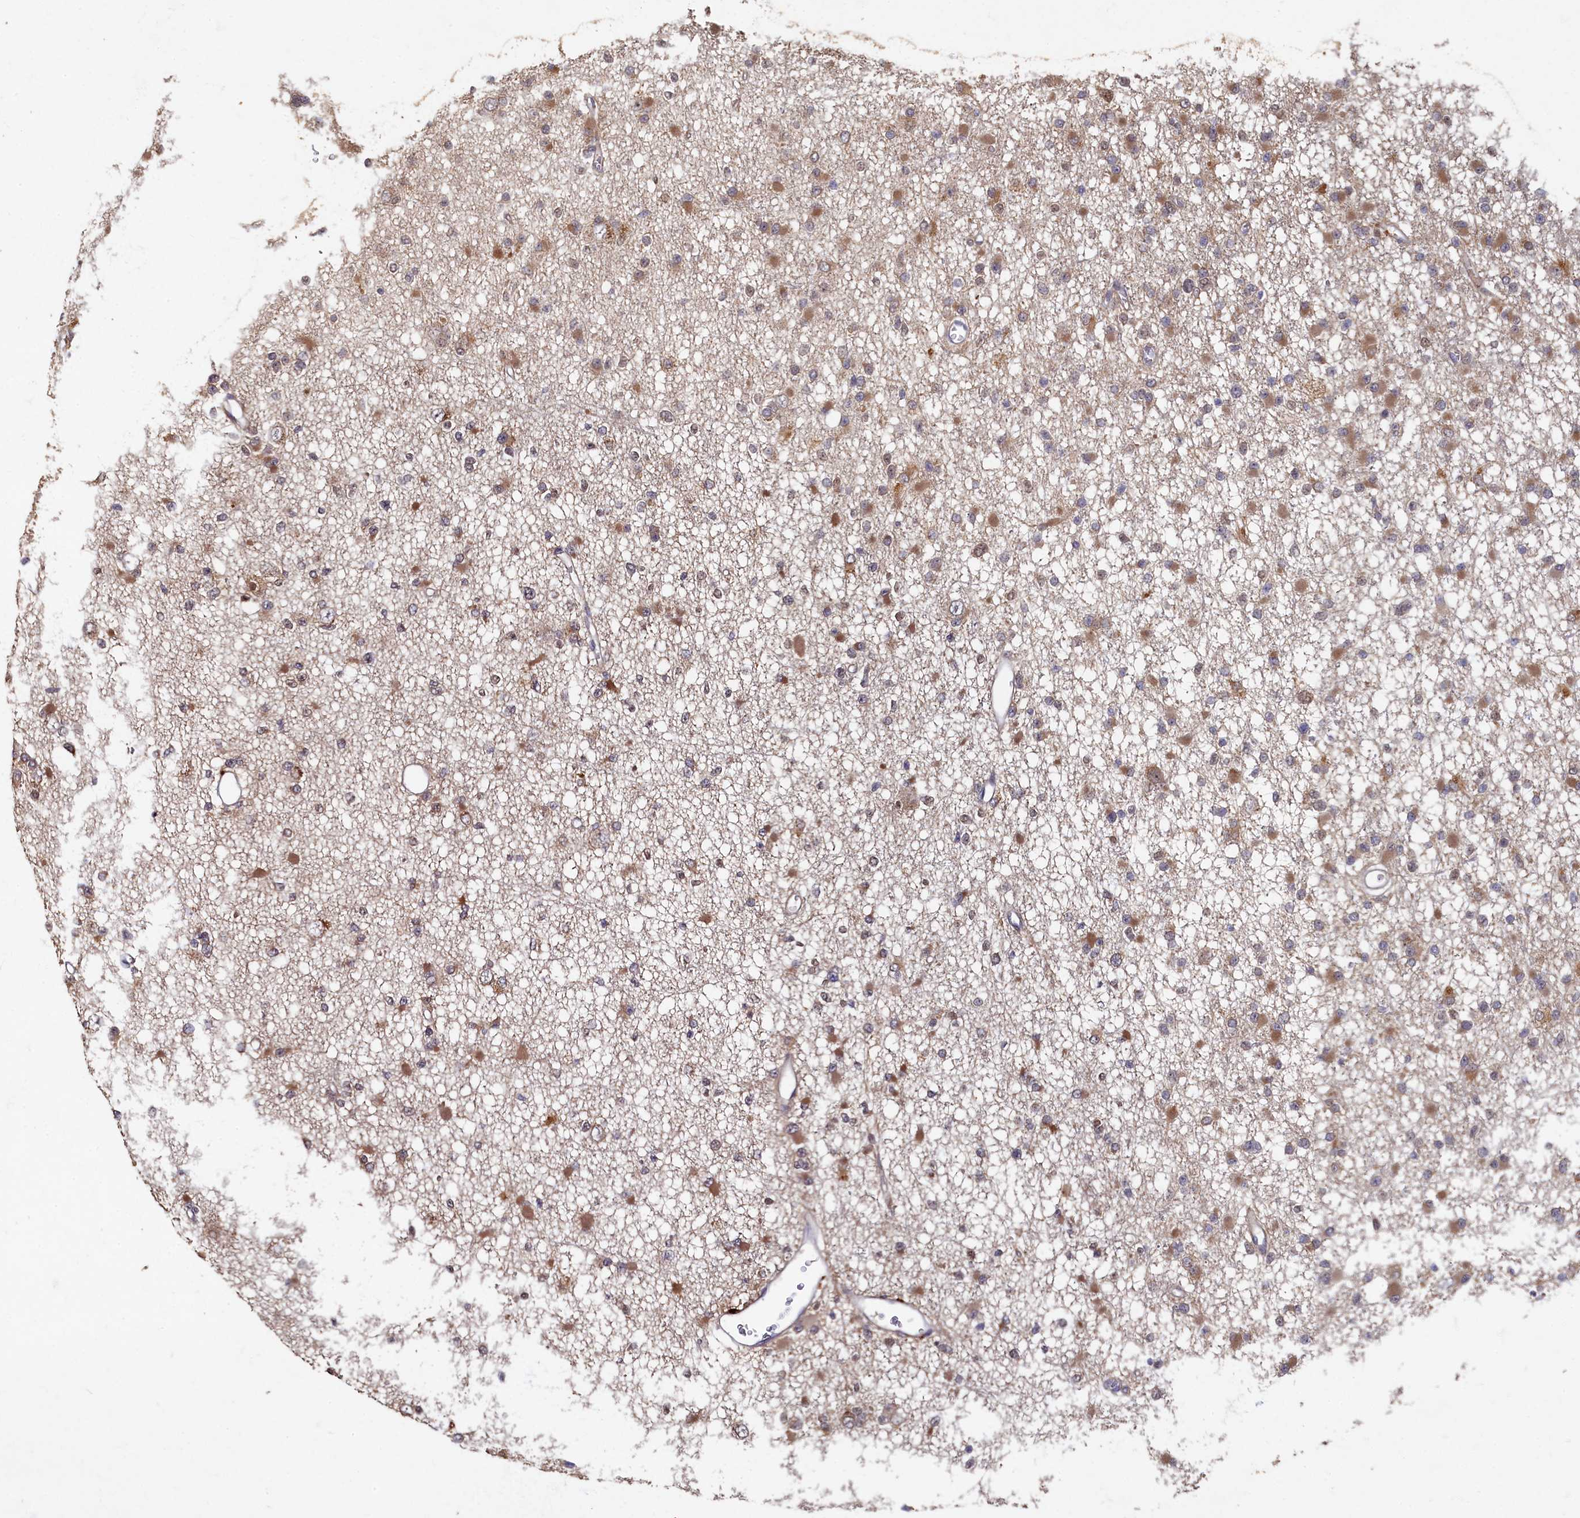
{"staining": {"intensity": "moderate", "quantity": "25%-75%", "location": "cytoplasmic/membranous,nuclear"}, "tissue": "glioma", "cell_type": "Tumor cells", "image_type": "cancer", "snomed": [{"axis": "morphology", "description": "Glioma, malignant, Low grade"}, {"axis": "topography", "description": "Brain"}], "caption": "Protein staining by IHC shows moderate cytoplasmic/membranous and nuclear positivity in approximately 25%-75% of tumor cells in low-grade glioma (malignant).", "gene": "HUNK", "patient": {"sex": "female", "age": 22}}